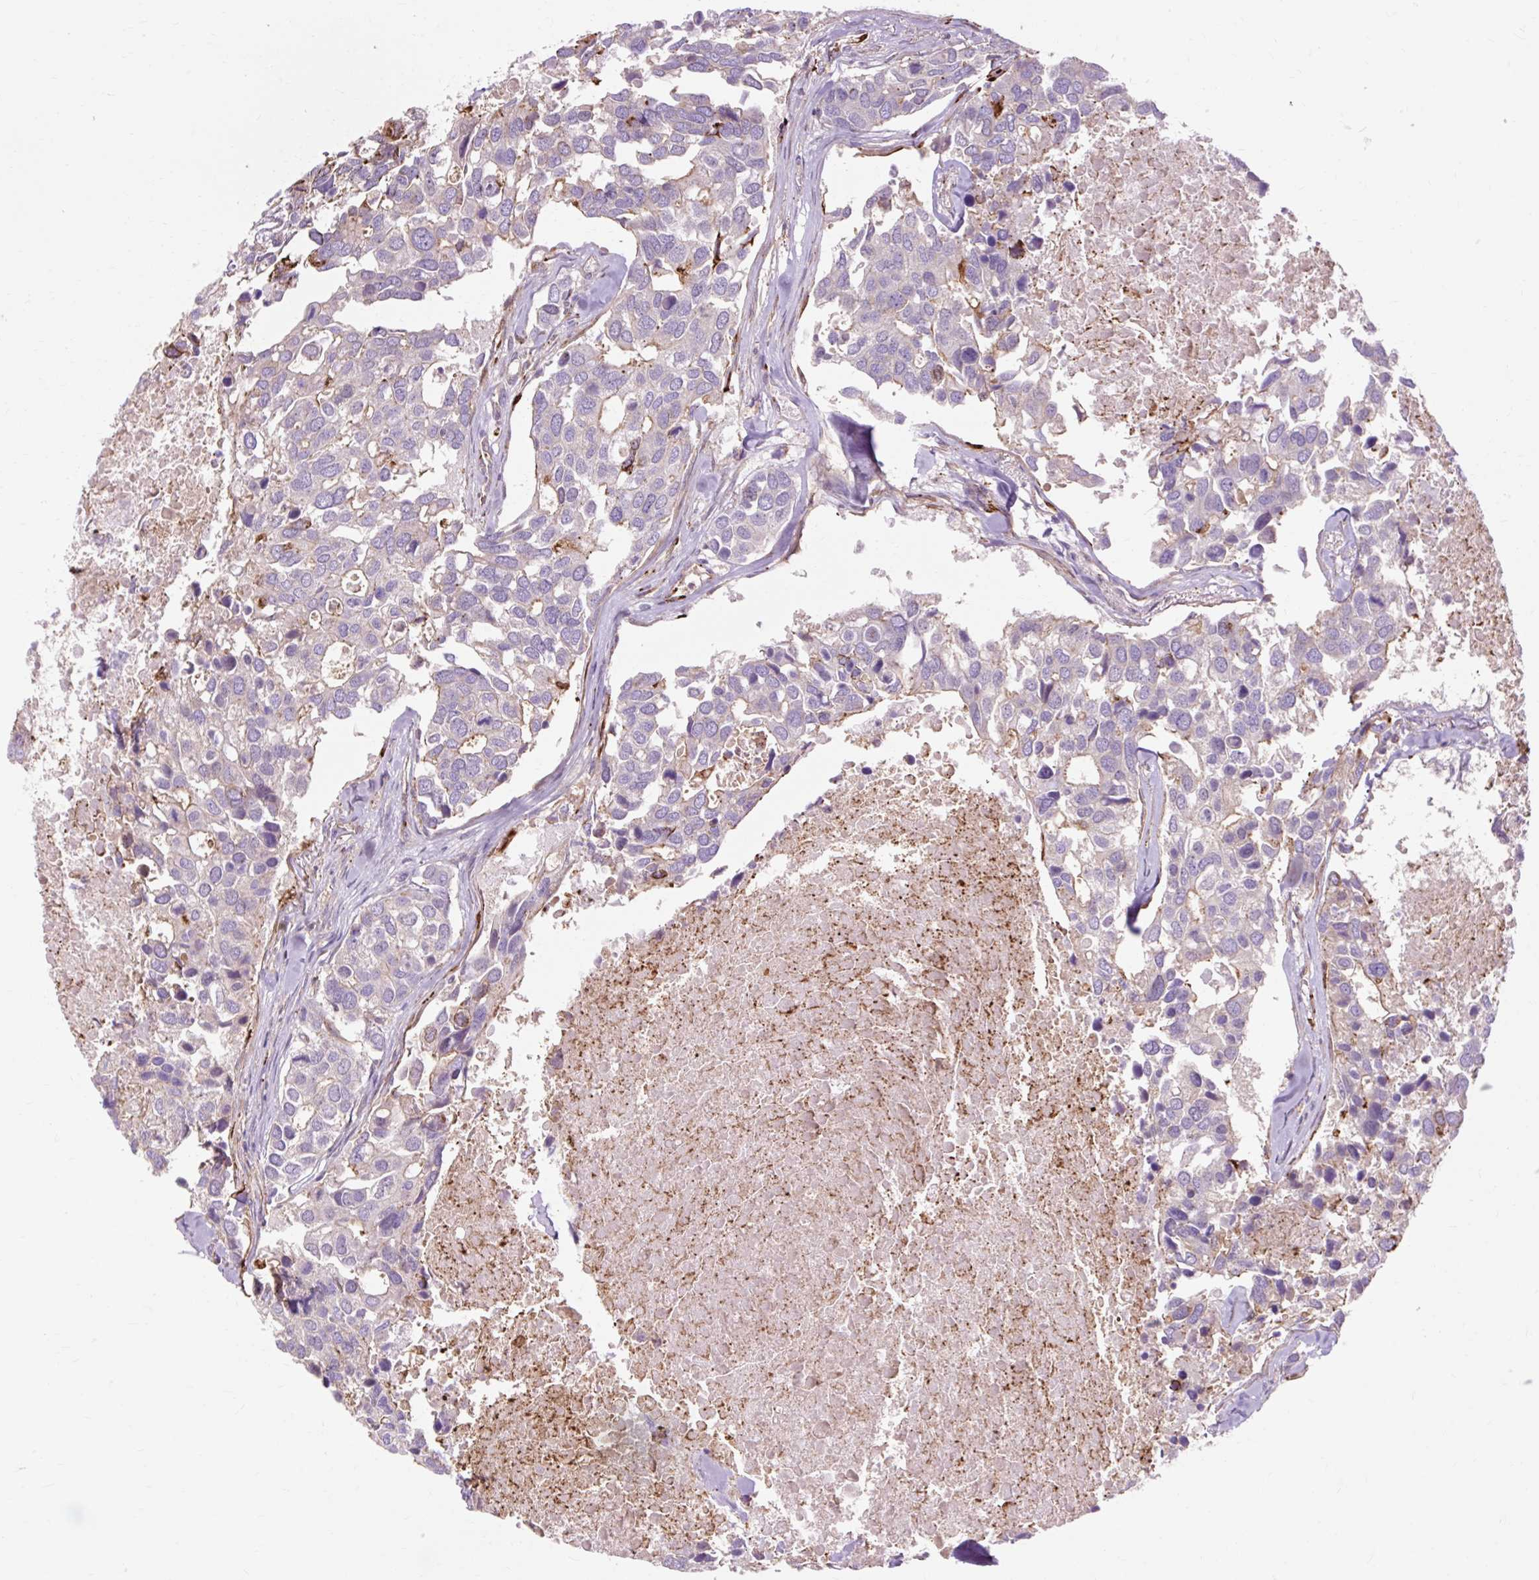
{"staining": {"intensity": "moderate", "quantity": "<25%", "location": "cytoplasmic/membranous"}, "tissue": "breast cancer", "cell_type": "Tumor cells", "image_type": "cancer", "snomed": [{"axis": "morphology", "description": "Duct carcinoma"}, {"axis": "topography", "description": "Breast"}], "caption": "DAB immunohistochemical staining of human breast infiltrating ductal carcinoma reveals moderate cytoplasmic/membranous protein positivity in approximately <25% of tumor cells.", "gene": "TBC1D2B", "patient": {"sex": "female", "age": 83}}